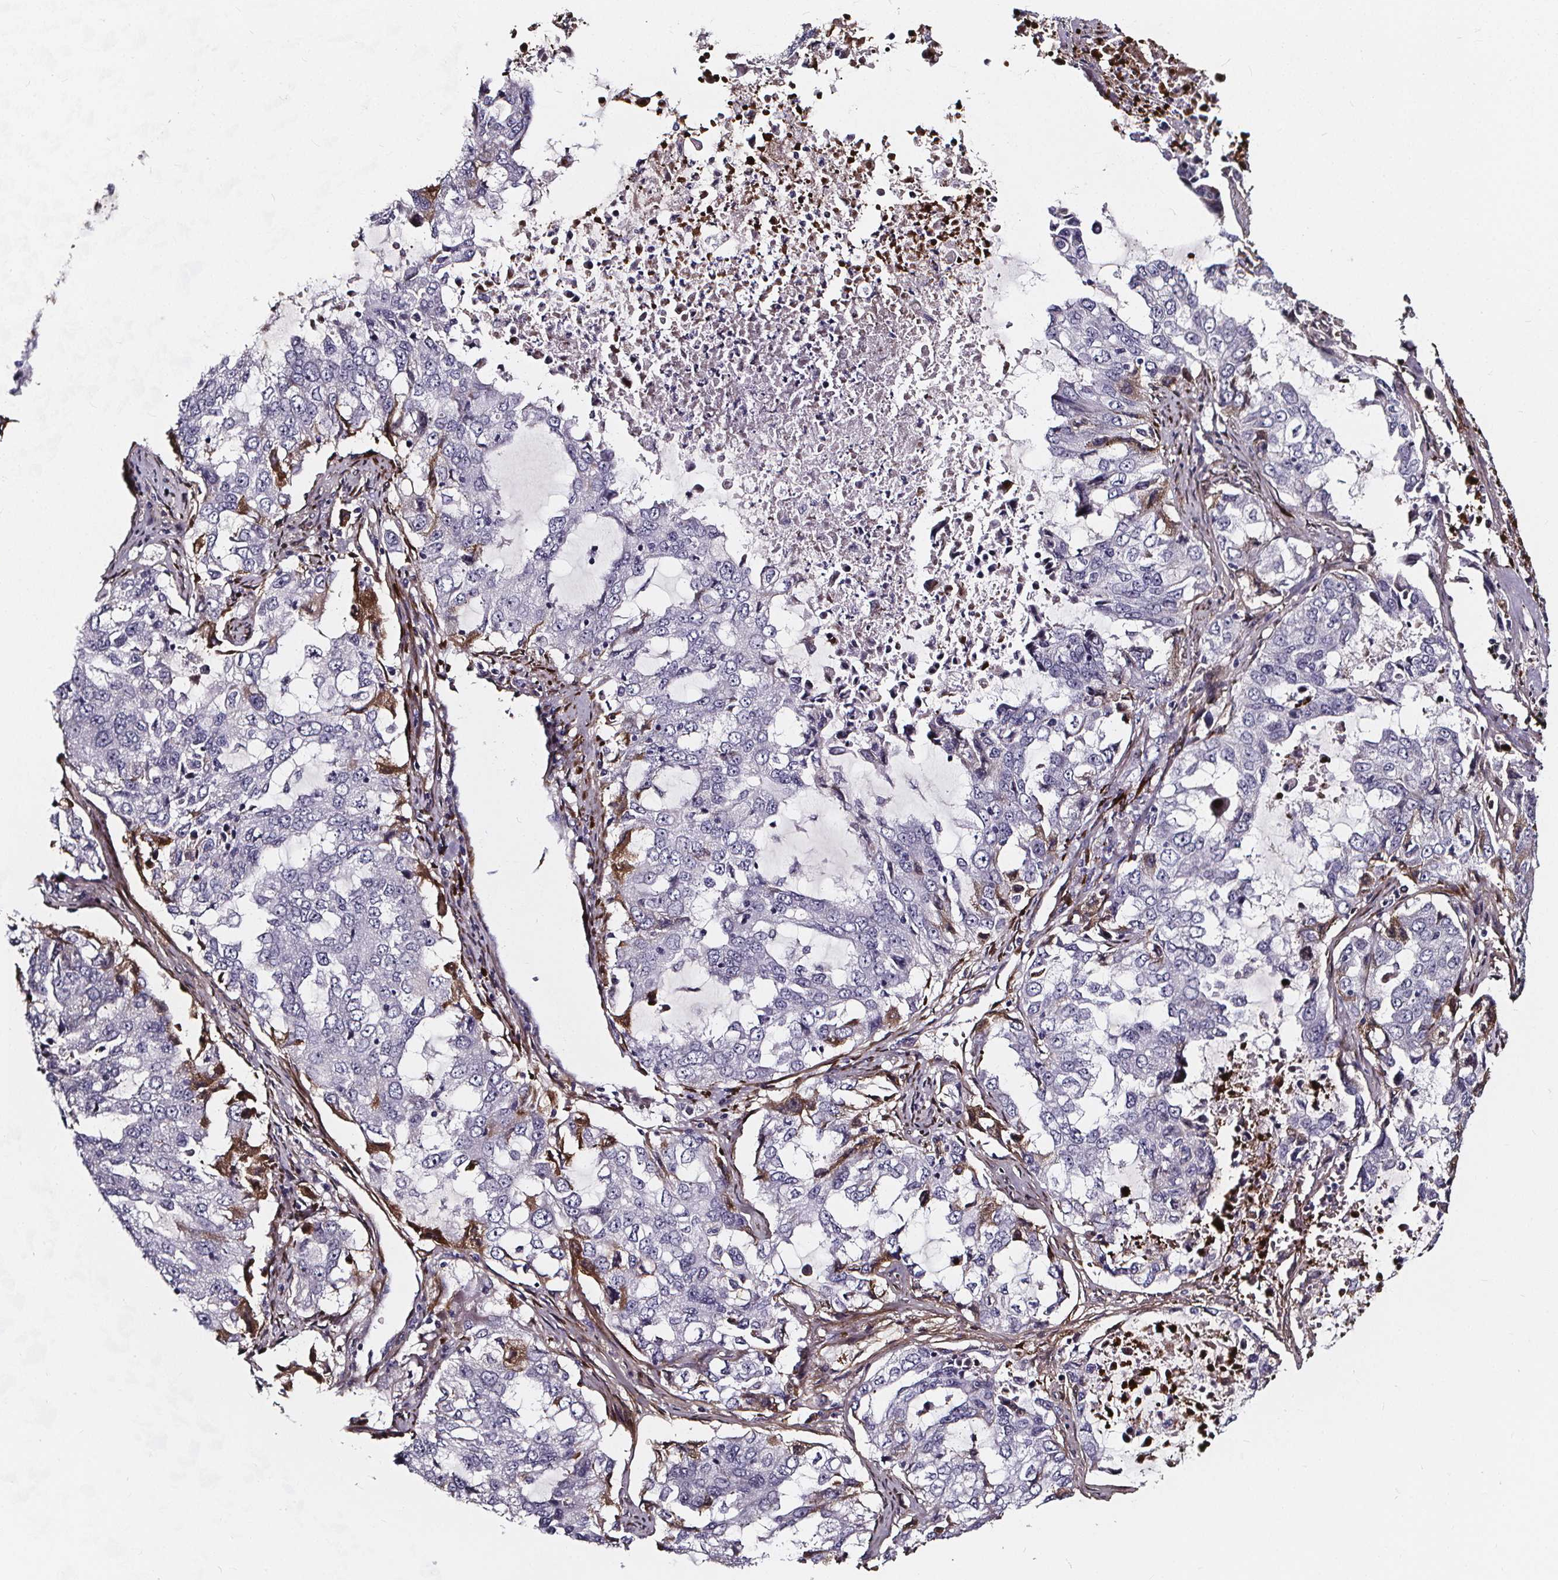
{"staining": {"intensity": "negative", "quantity": "none", "location": "none"}, "tissue": "lung cancer", "cell_type": "Tumor cells", "image_type": "cancer", "snomed": [{"axis": "morphology", "description": "Adenocarcinoma, NOS"}, {"axis": "topography", "description": "Lung"}], "caption": "Immunohistochemical staining of human lung cancer displays no significant expression in tumor cells.", "gene": "AEBP1", "patient": {"sex": "female", "age": 61}}